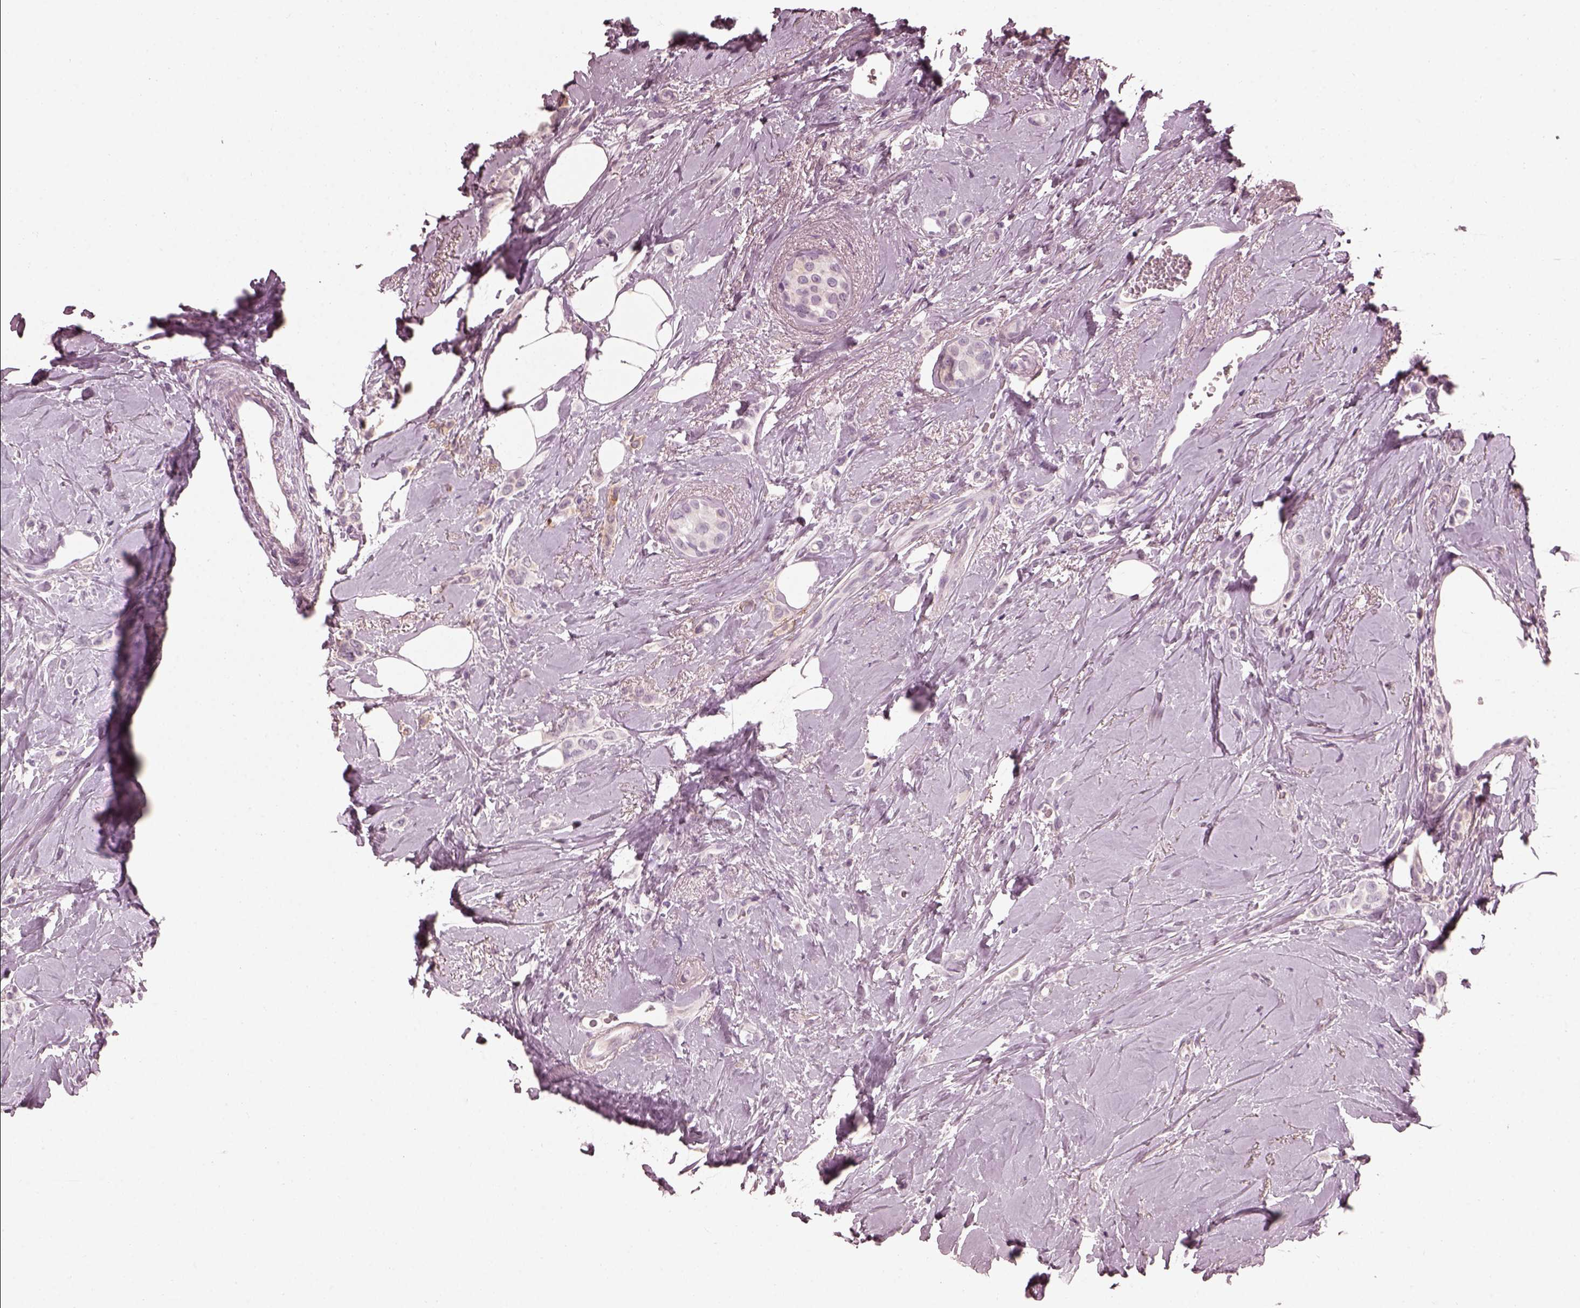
{"staining": {"intensity": "negative", "quantity": "none", "location": "none"}, "tissue": "breast cancer", "cell_type": "Tumor cells", "image_type": "cancer", "snomed": [{"axis": "morphology", "description": "Lobular carcinoma"}, {"axis": "topography", "description": "Breast"}], "caption": "Tumor cells show no significant protein expression in breast cancer. (Brightfield microscopy of DAB immunohistochemistry (IHC) at high magnification).", "gene": "FUT4", "patient": {"sex": "female", "age": 66}}